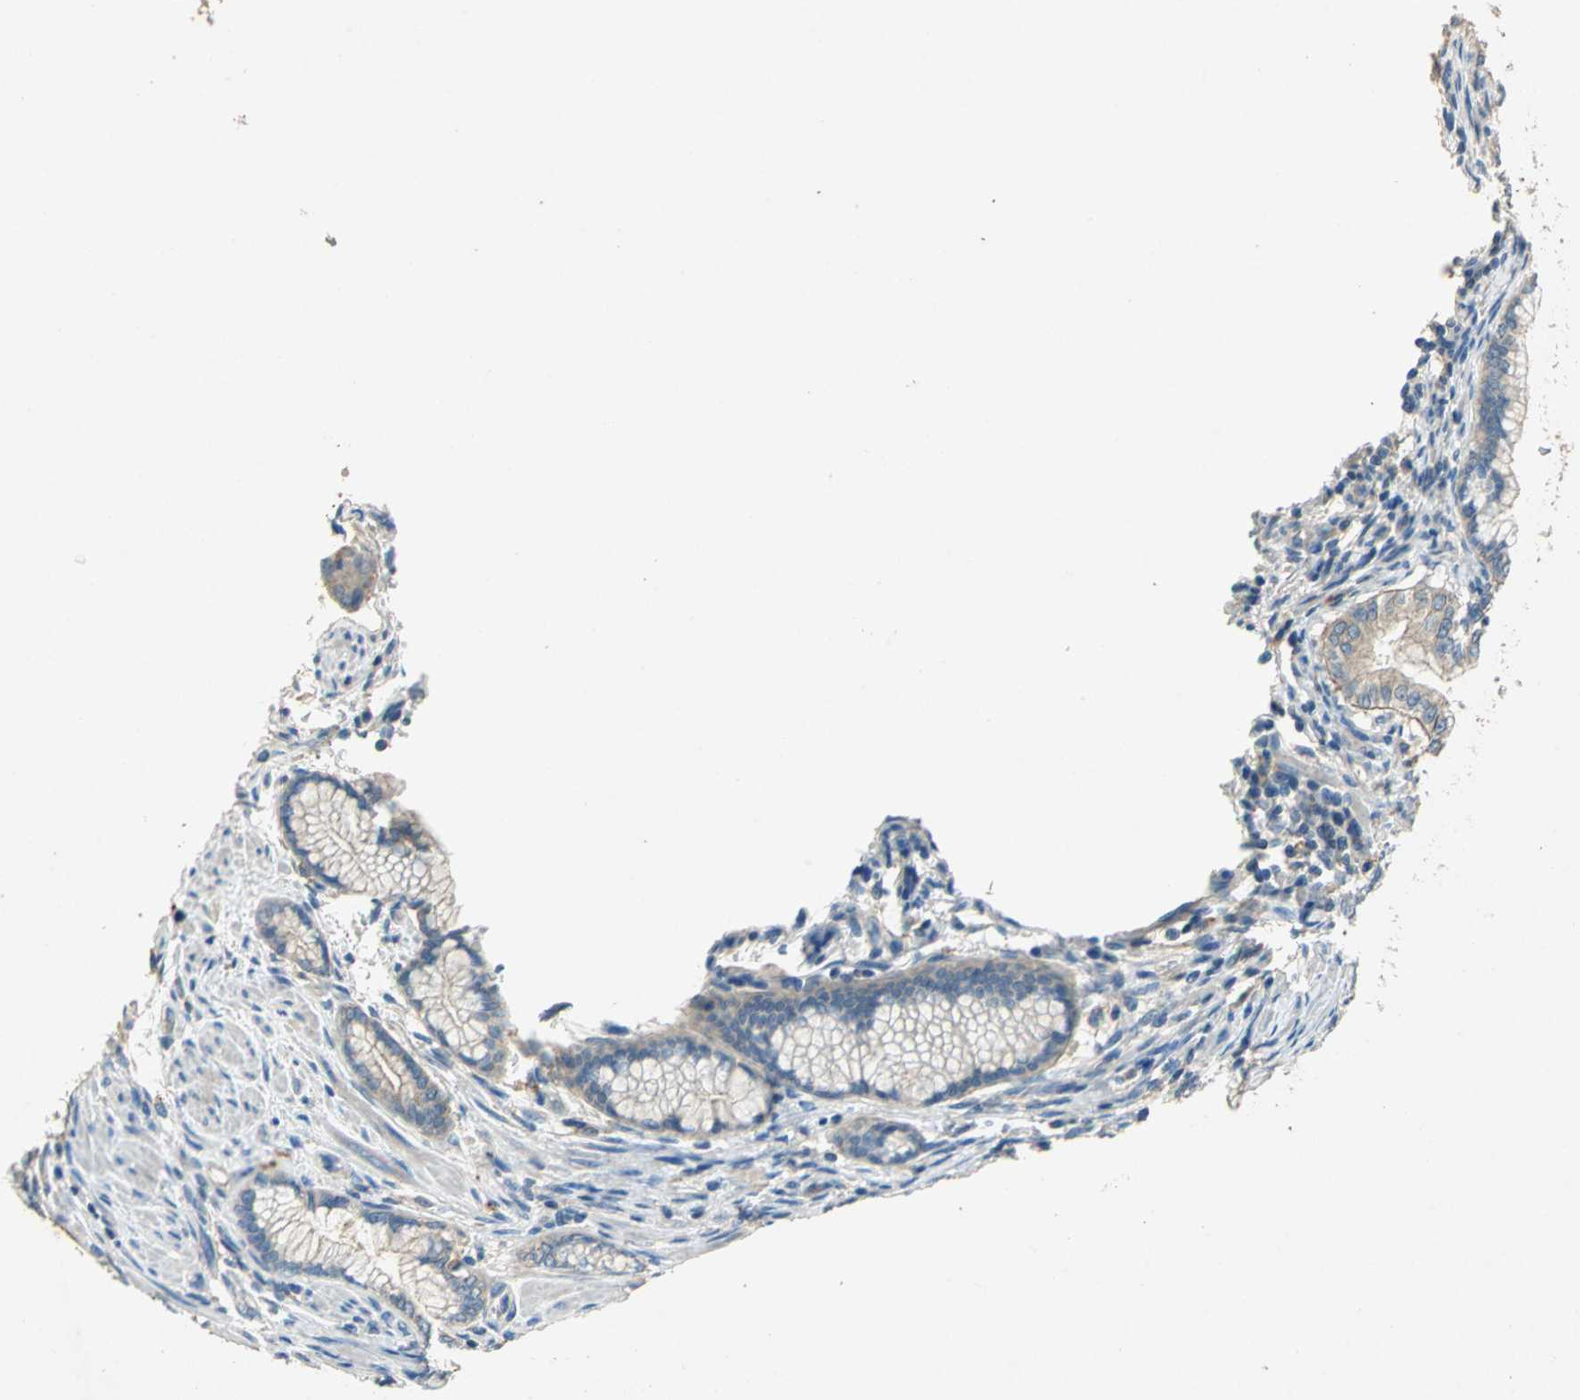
{"staining": {"intensity": "weak", "quantity": ">75%", "location": "cytoplasmic/membranous"}, "tissue": "pancreatic cancer", "cell_type": "Tumor cells", "image_type": "cancer", "snomed": [{"axis": "morphology", "description": "Adenocarcinoma, NOS"}, {"axis": "topography", "description": "Pancreas"}], "caption": "Protein staining displays weak cytoplasmic/membranous expression in about >75% of tumor cells in pancreatic adenocarcinoma.", "gene": "ADAMTS5", "patient": {"sex": "female", "age": 64}}